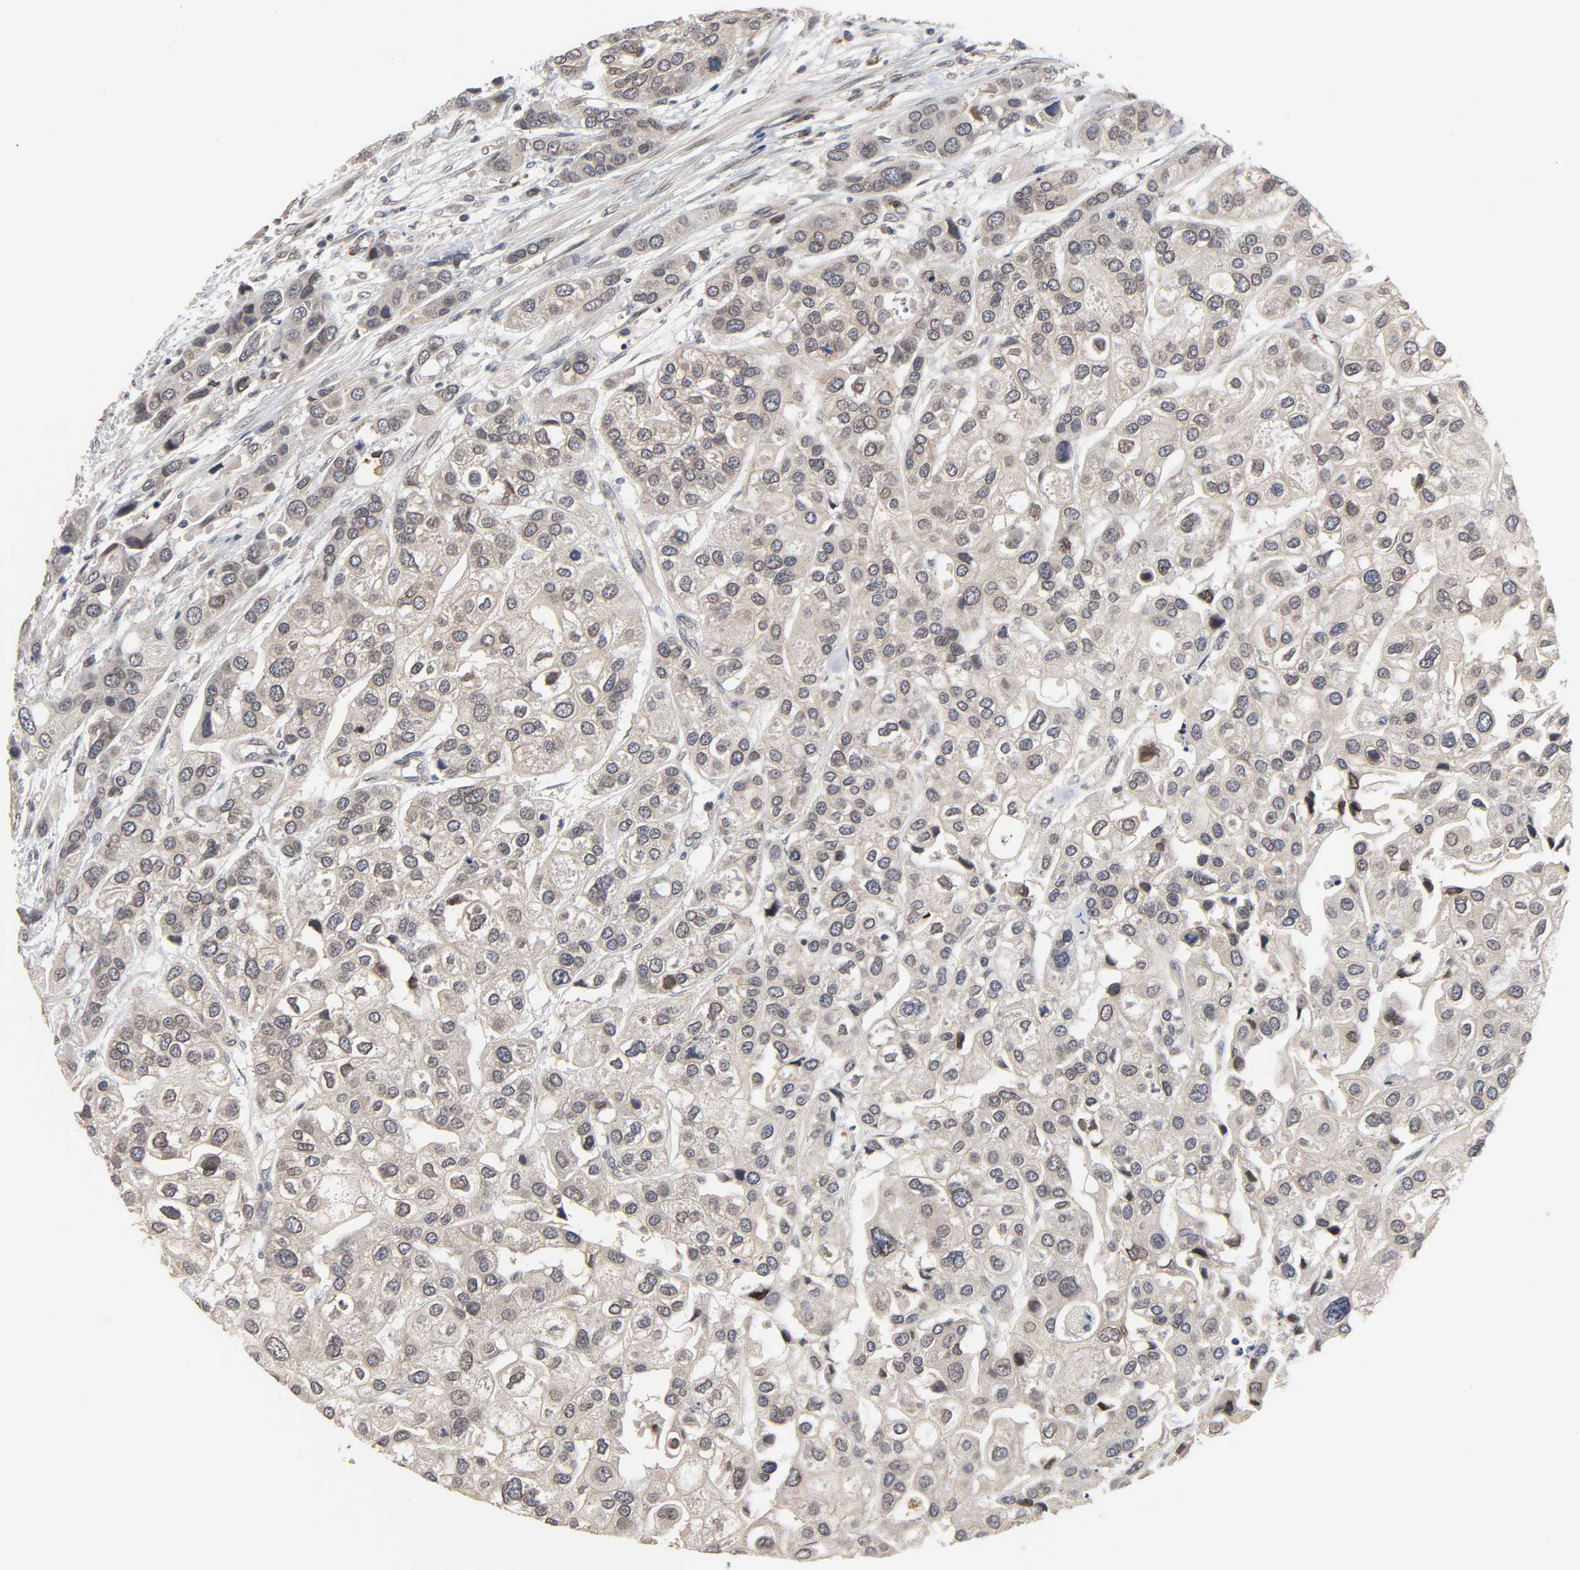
{"staining": {"intensity": "moderate", "quantity": ">75%", "location": "cytoplasmic/membranous,nuclear"}, "tissue": "urothelial cancer", "cell_type": "Tumor cells", "image_type": "cancer", "snomed": [{"axis": "morphology", "description": "Urothelial carcinoma, High grade"}, {"axis": "topography", "description": "Urinary bladder"}], "caption": "Moderate cytoplasmic/membranous and nuclear protein positivity is seen in approximately >75% of tumor cells in high-grade urothelial carcinoma.", "gene": "CCDC175", "patient": {"sex": "female", "age": 64}}